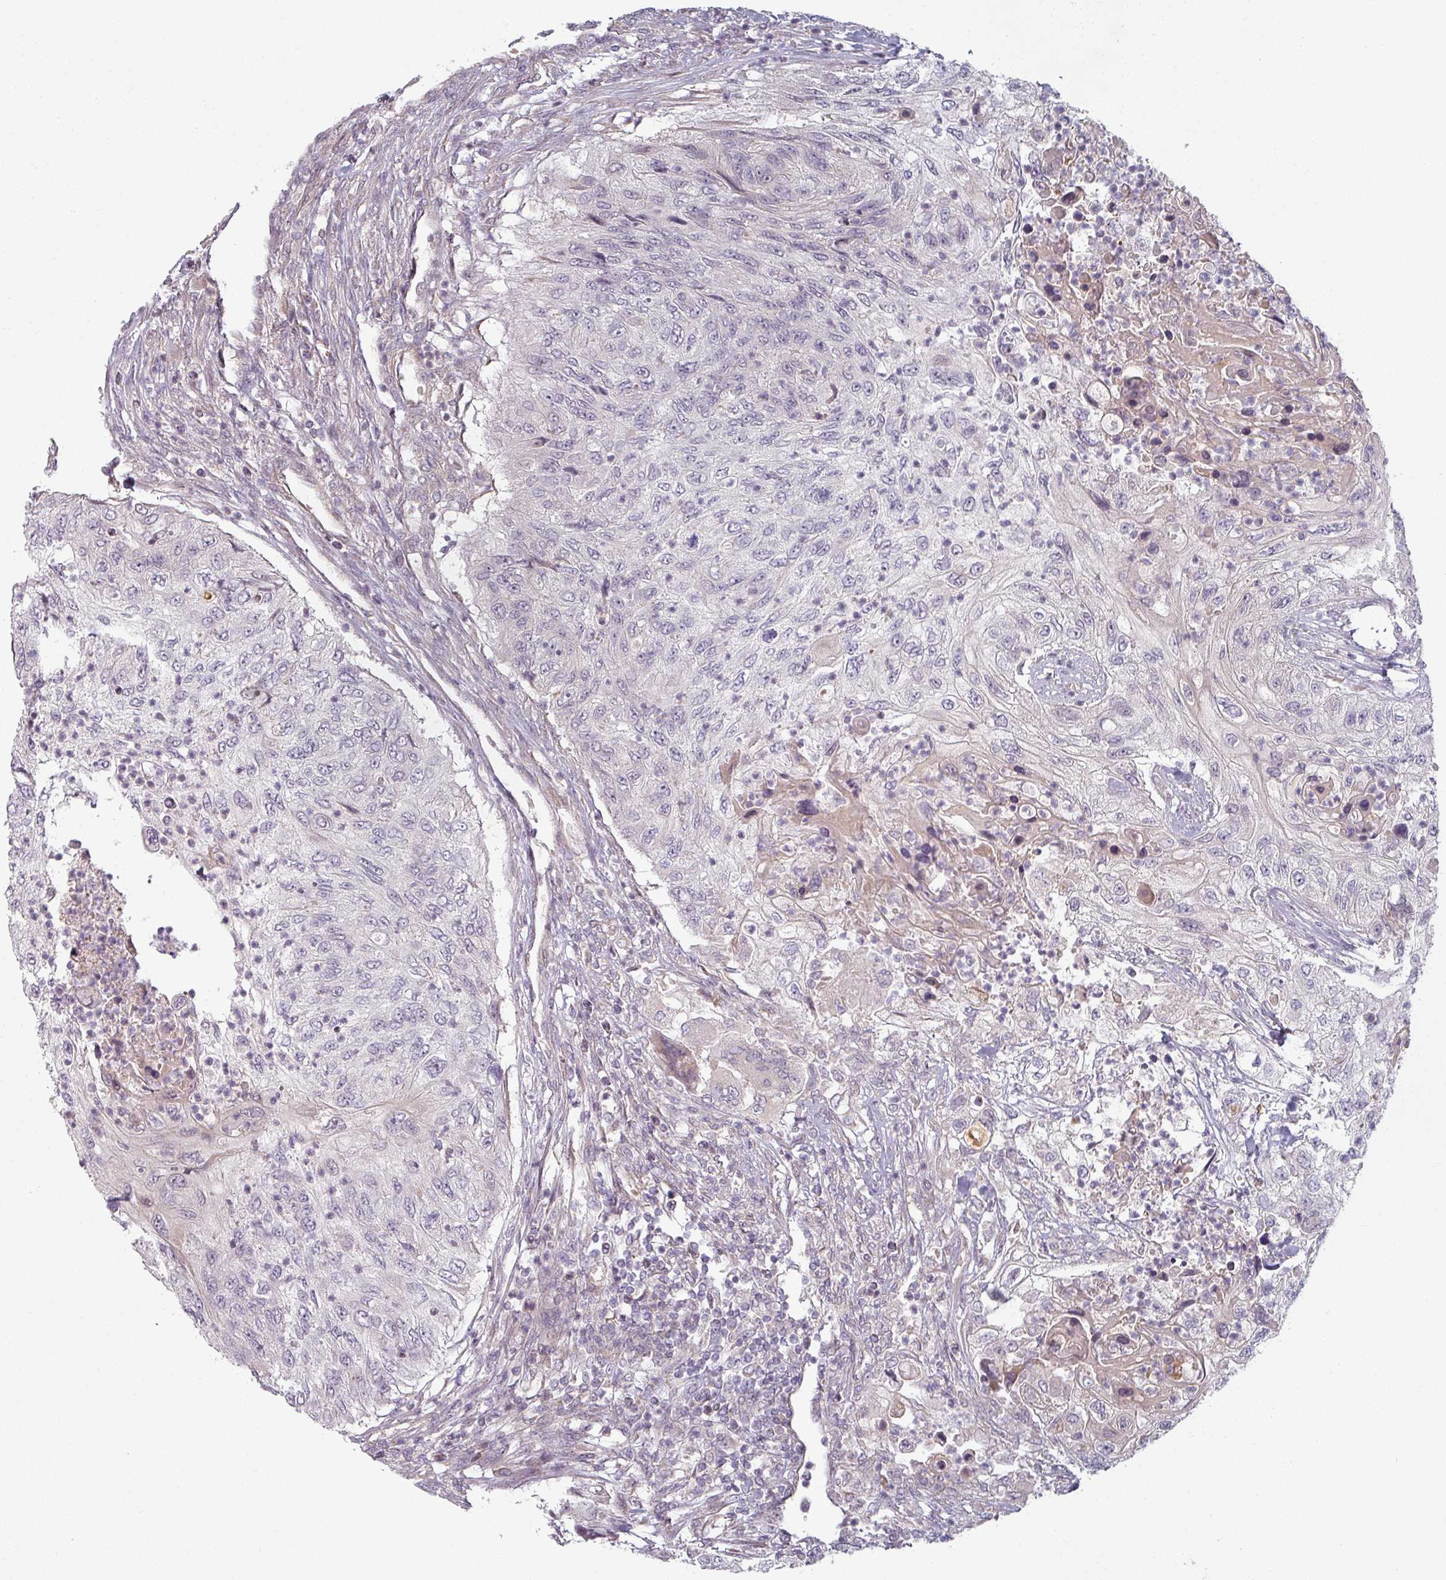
{"staining": {"intensity": "negative", "quantity": "none", "location": "none"}, "tissue": "urothelial cancer", "cell_type": "Tumor cells", "image_type": "cancer", "snomed": [{"axis": "morphology", "description": "Urothelial carcinoma, High grade"}, {"axis": "topography", "description": "Urinary bladder"}], "caption": "Immunohistochemistry (IHC) micrograph of neoplastic tissue: urothelial cancer stained with DAB reveals no significant protein expression in tumor cells. (Stains: DAB (3,3'-diaminobenzidine) immunohistochemistry (IHC) with hematoxylin counter stain, Microscopy: brightfield microscopy at high magnification).", "gene": "PLEKHJ1", "patient": {"sex": "female", "age": 60}}